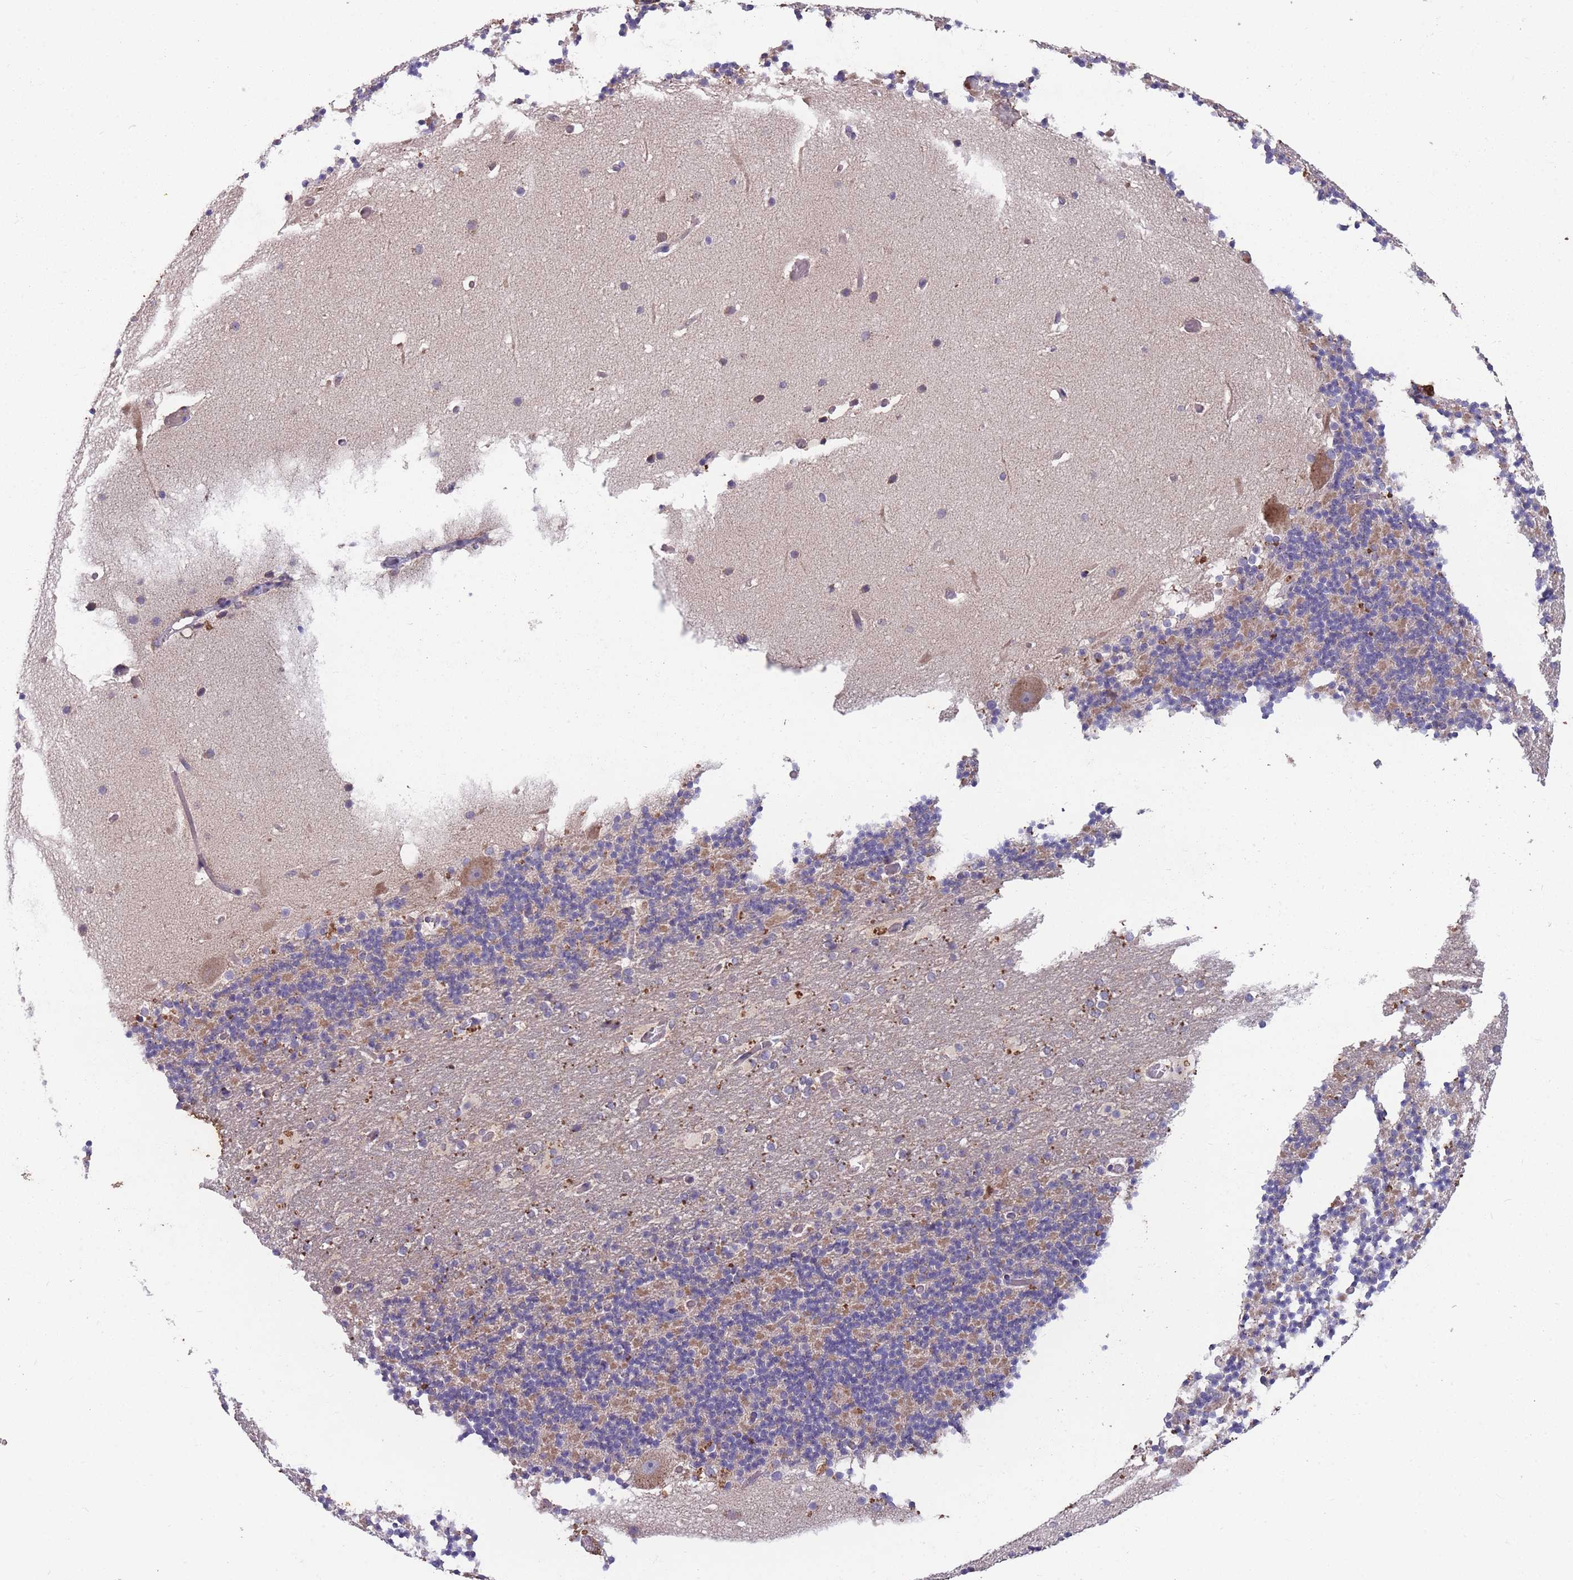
{"staining": {"intensity": "moderate", "quantity": "25%-75%", "location": "cytoplasmic/membranous"}, "tissue": "cerebellum", "cell_type": "Cells in granular layer", "image_type": "normal", "snomed": [{"axis": "morphology", "description": "Normal tissue, NOS"}, {"axis": "topography", "description": "Cerebellum"}], "caption": "Immunohistochemical staining of unremarkable cerebellum reveals 25%-75% levels of moderate cytoplasmic/membranous protein staining in approximately 25%-75% of cells in granular layer. The staining was performed using DAB, with brown indicating positive protein expression. Nuclei are stained blue with hematoxylin.", "gene": "STIM2", "patient": {"sex": "male", "age": 57}}